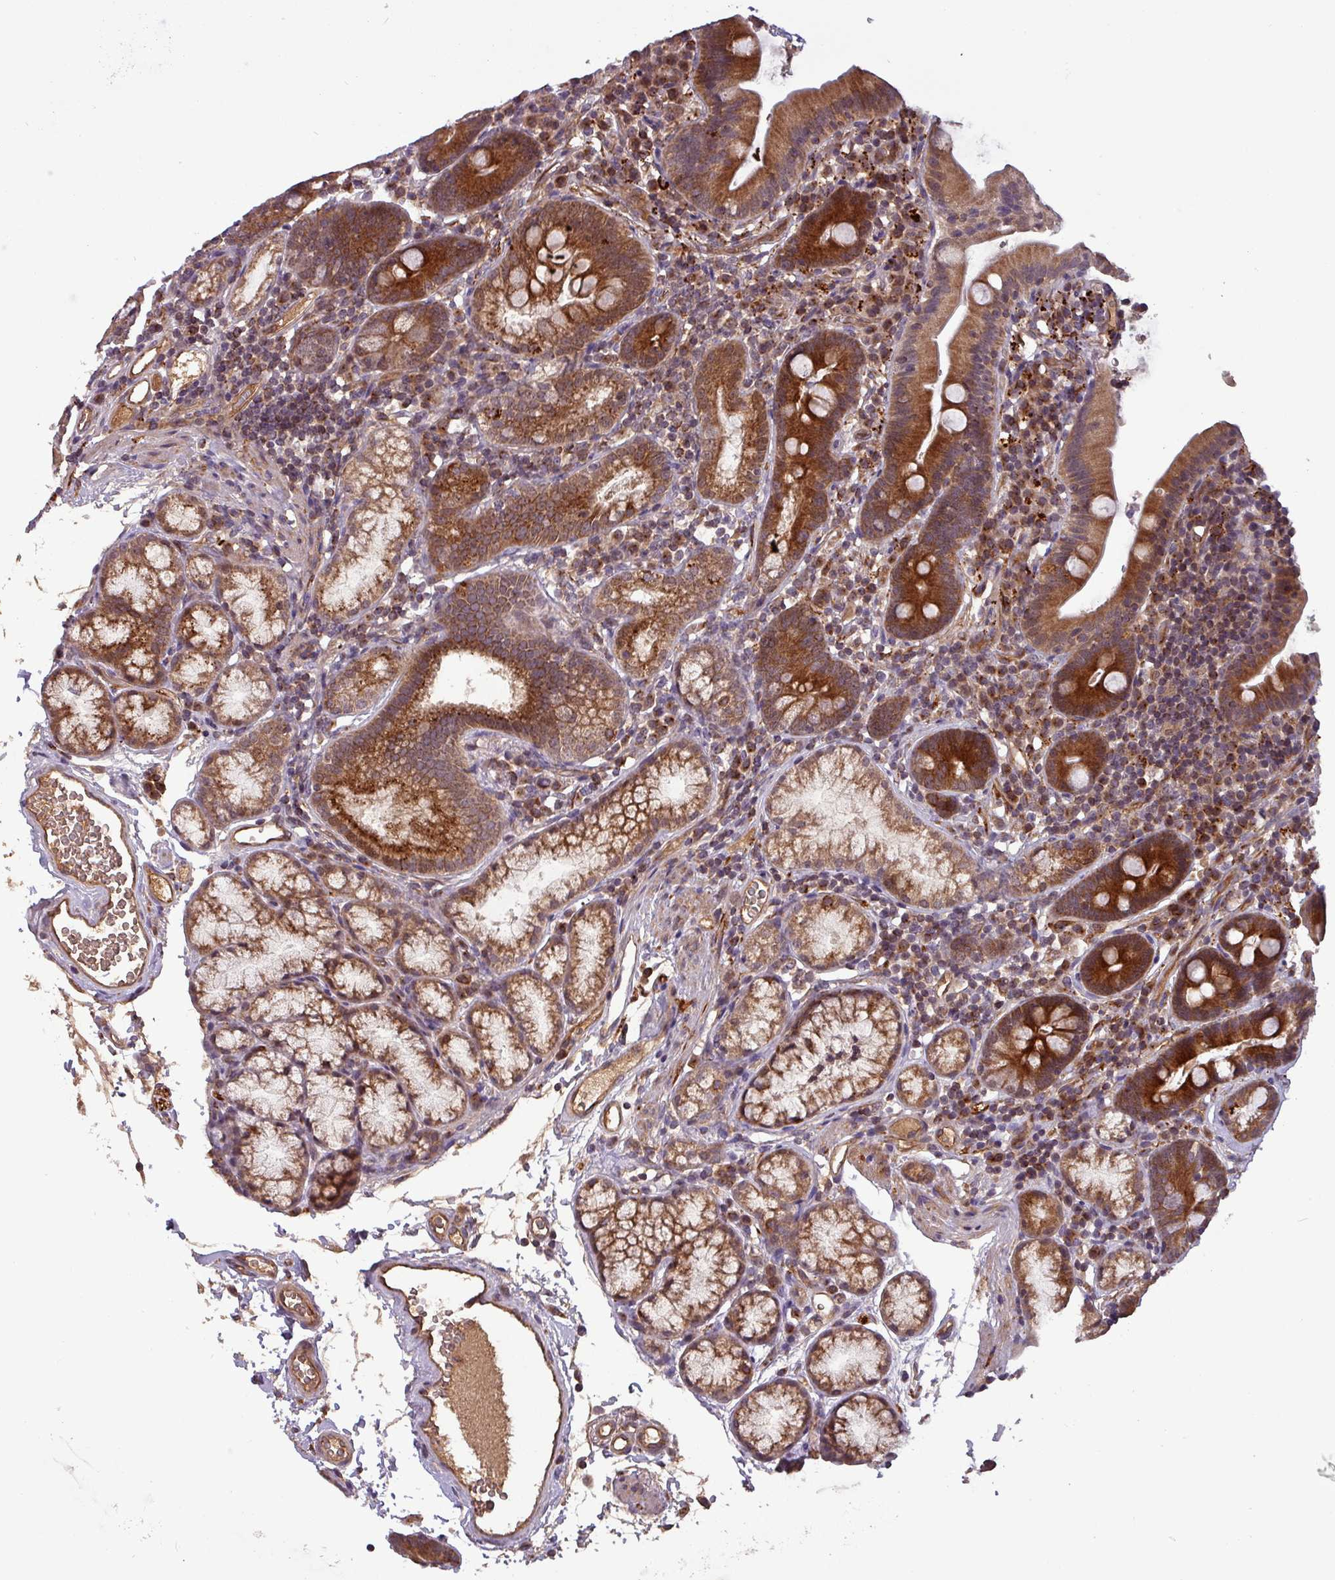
{"staining": {"intensity": "strong", "quantity": ">75%", "location": "cytoplasmic/membranous"}, "tissue": "duodenum", "cell_type": "Glandular cells", "image_type": "normal", "snomed": [{"axis": "morphology", "description": "Normal tissue, NOS"}, {"axis": "topography", "description": "Duodenum"}], "caption": "Duodenum stained for a protein displays strong cytoplasmic/membranous positivity in glandular cells. Ihc stains the protein in brown and the nuclei are stained blue.", "gene": "PUS1", "patient": {"sex": "female", "age": 67}}